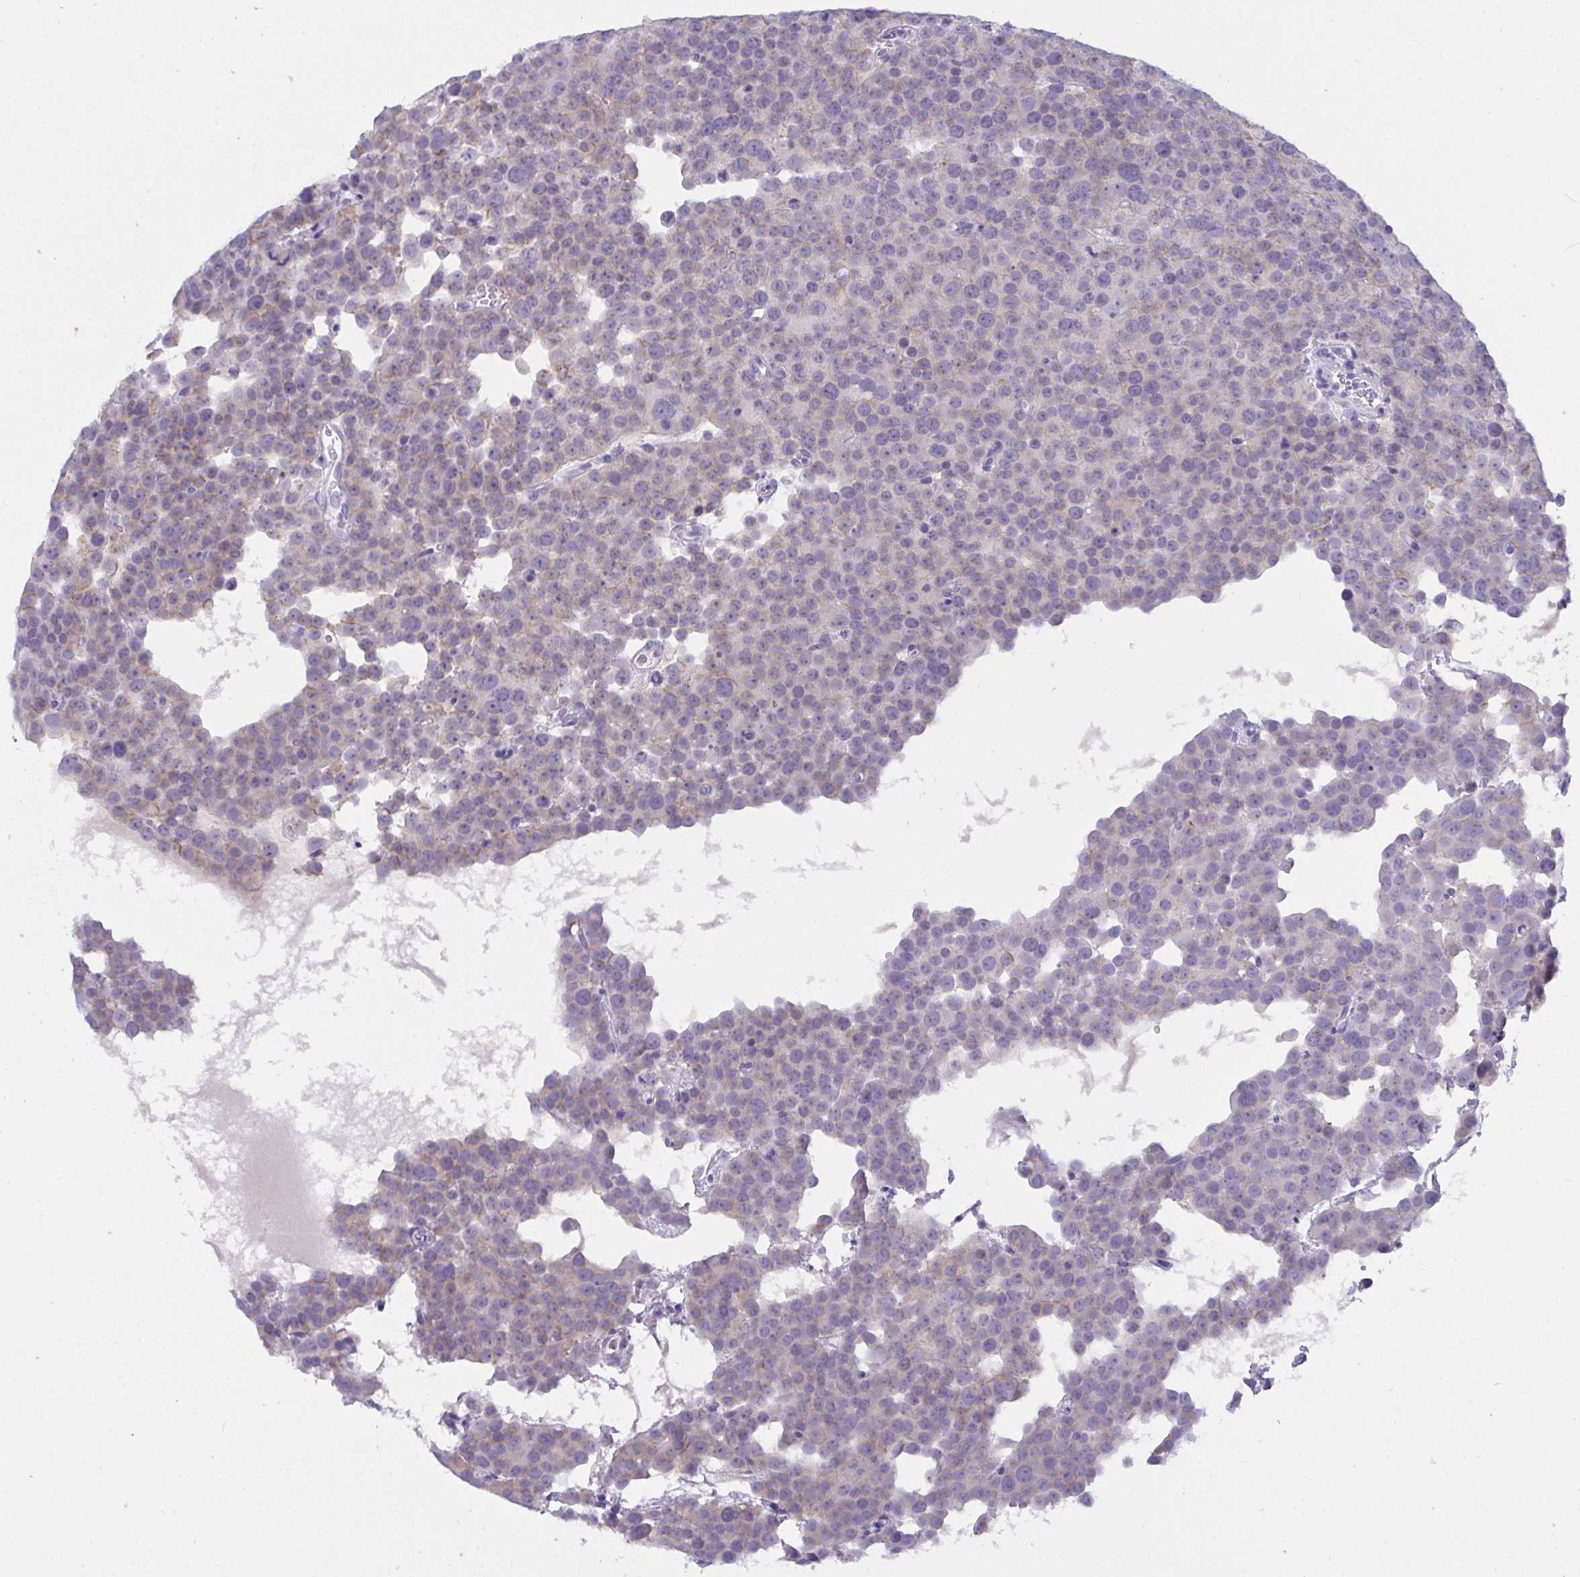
{"staining": {"intensity": "weak", "quantity": "<25%", "location": "cytoplasmic/membranous"}, "tissue": "testis cancer", "cell_type": "Tumor cells", "image_type": "cancer", "snomed": [{"axis": "morphology", "description": "Seminoma, NOS"}, {"axis": "topography", "description": "Testis"}], "caption": "There is no significant expression in tumor cells of seminoma (testis).", "gene": "SEMA6B", "patient": {"sex": "male", "age": 71}}